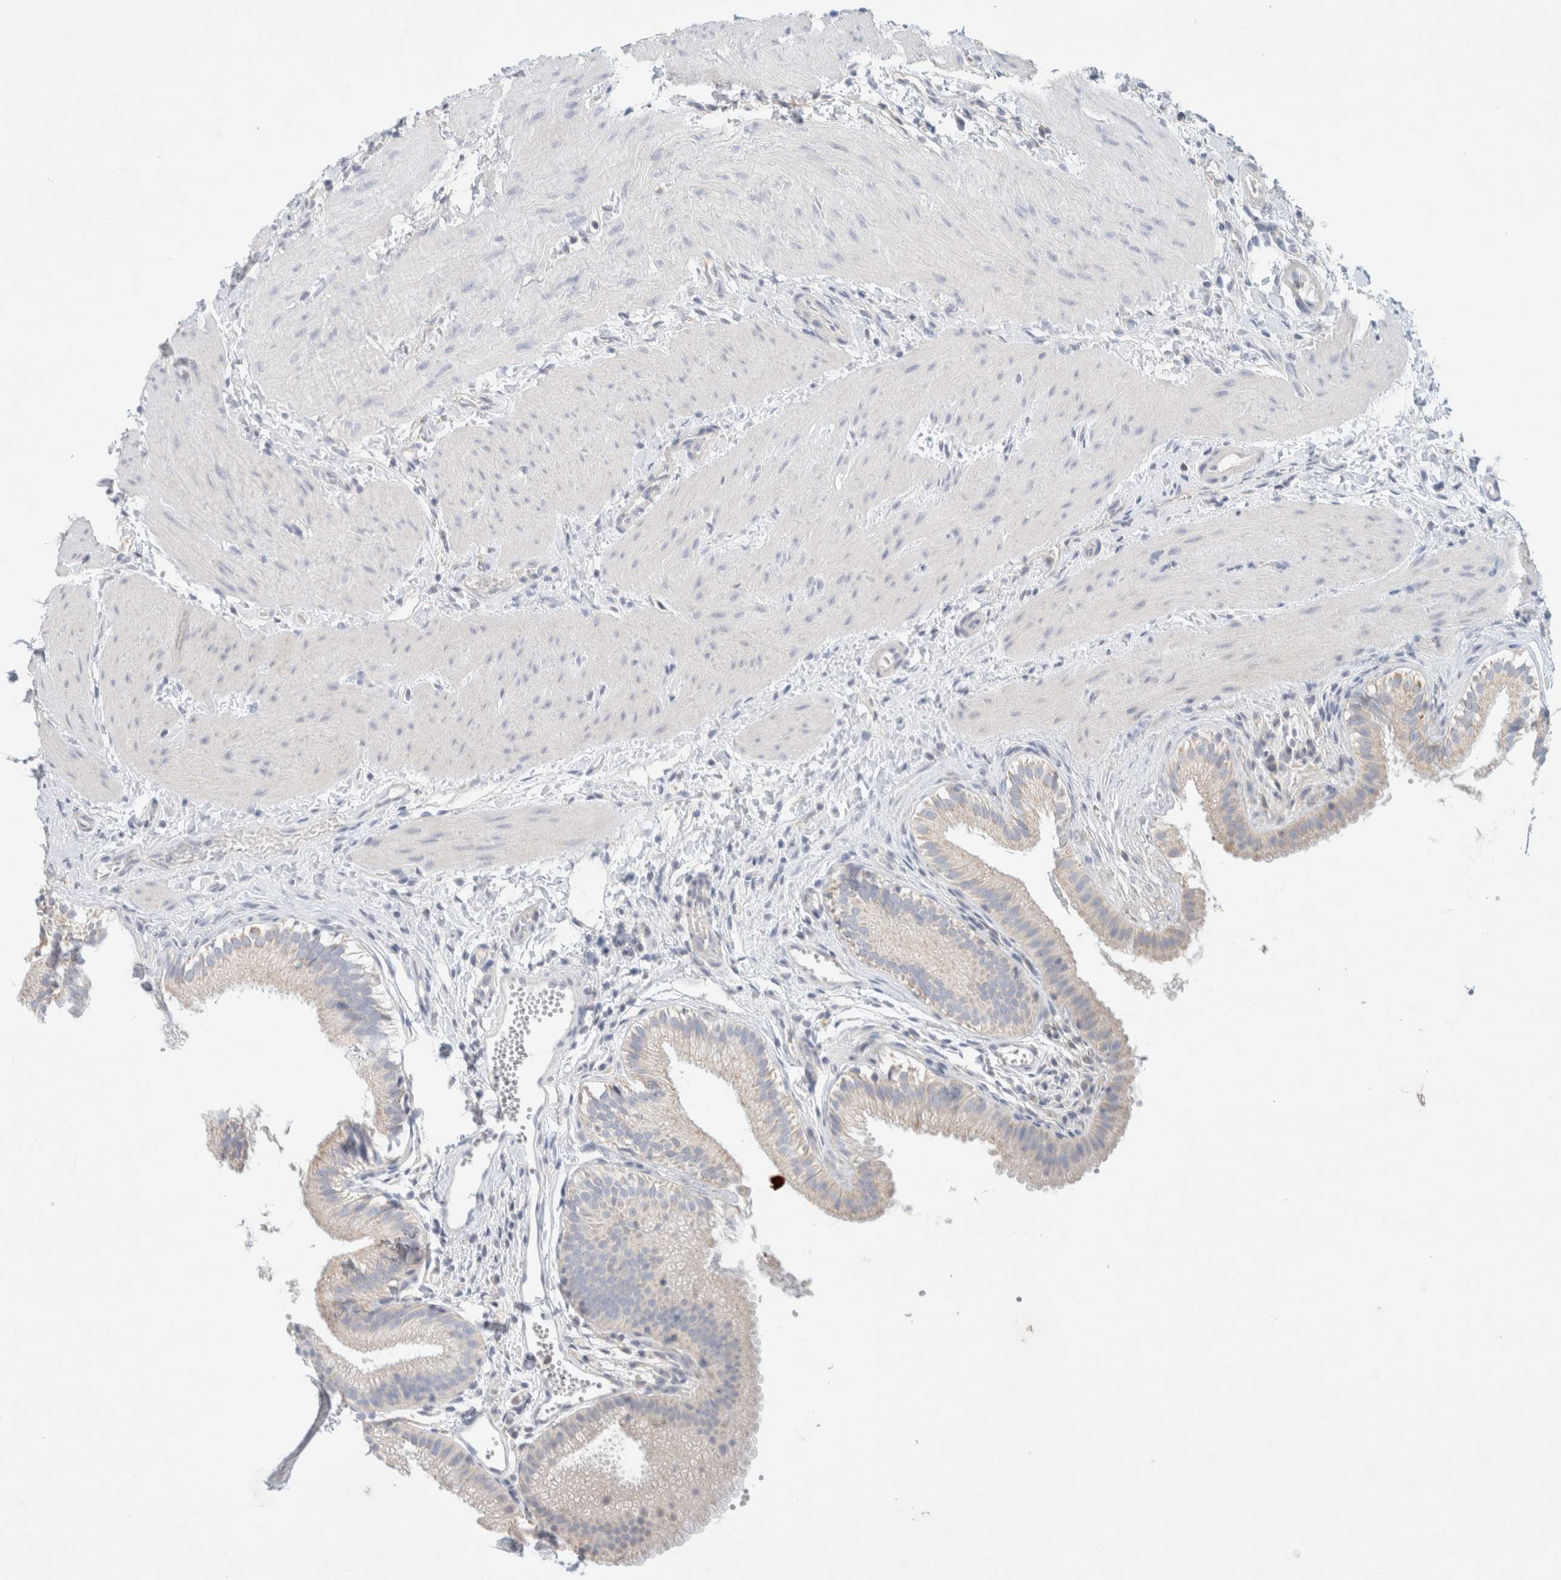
{"staining": {"intensity": "negative", "quantity": "none", "location": "none"}, "tissue": "gallbladder", "cell_type": "Glandular cells", "image_type": "normal", "snomed": [{"axis": "morphology", "description": "Normal tissue, NOS"}, {"axis": "topography", "description": "Gallbladder"}], "caption": "Histopathology image shows no protein staining in glandular cells of benign gallbladder. (DAB (3,3'-diaminobenzidine) immunohistochemistry visualized using brightfield microscopy, high magnification).", "gene": "HEXD", "patient": {"sex": "female", "age": 26}}